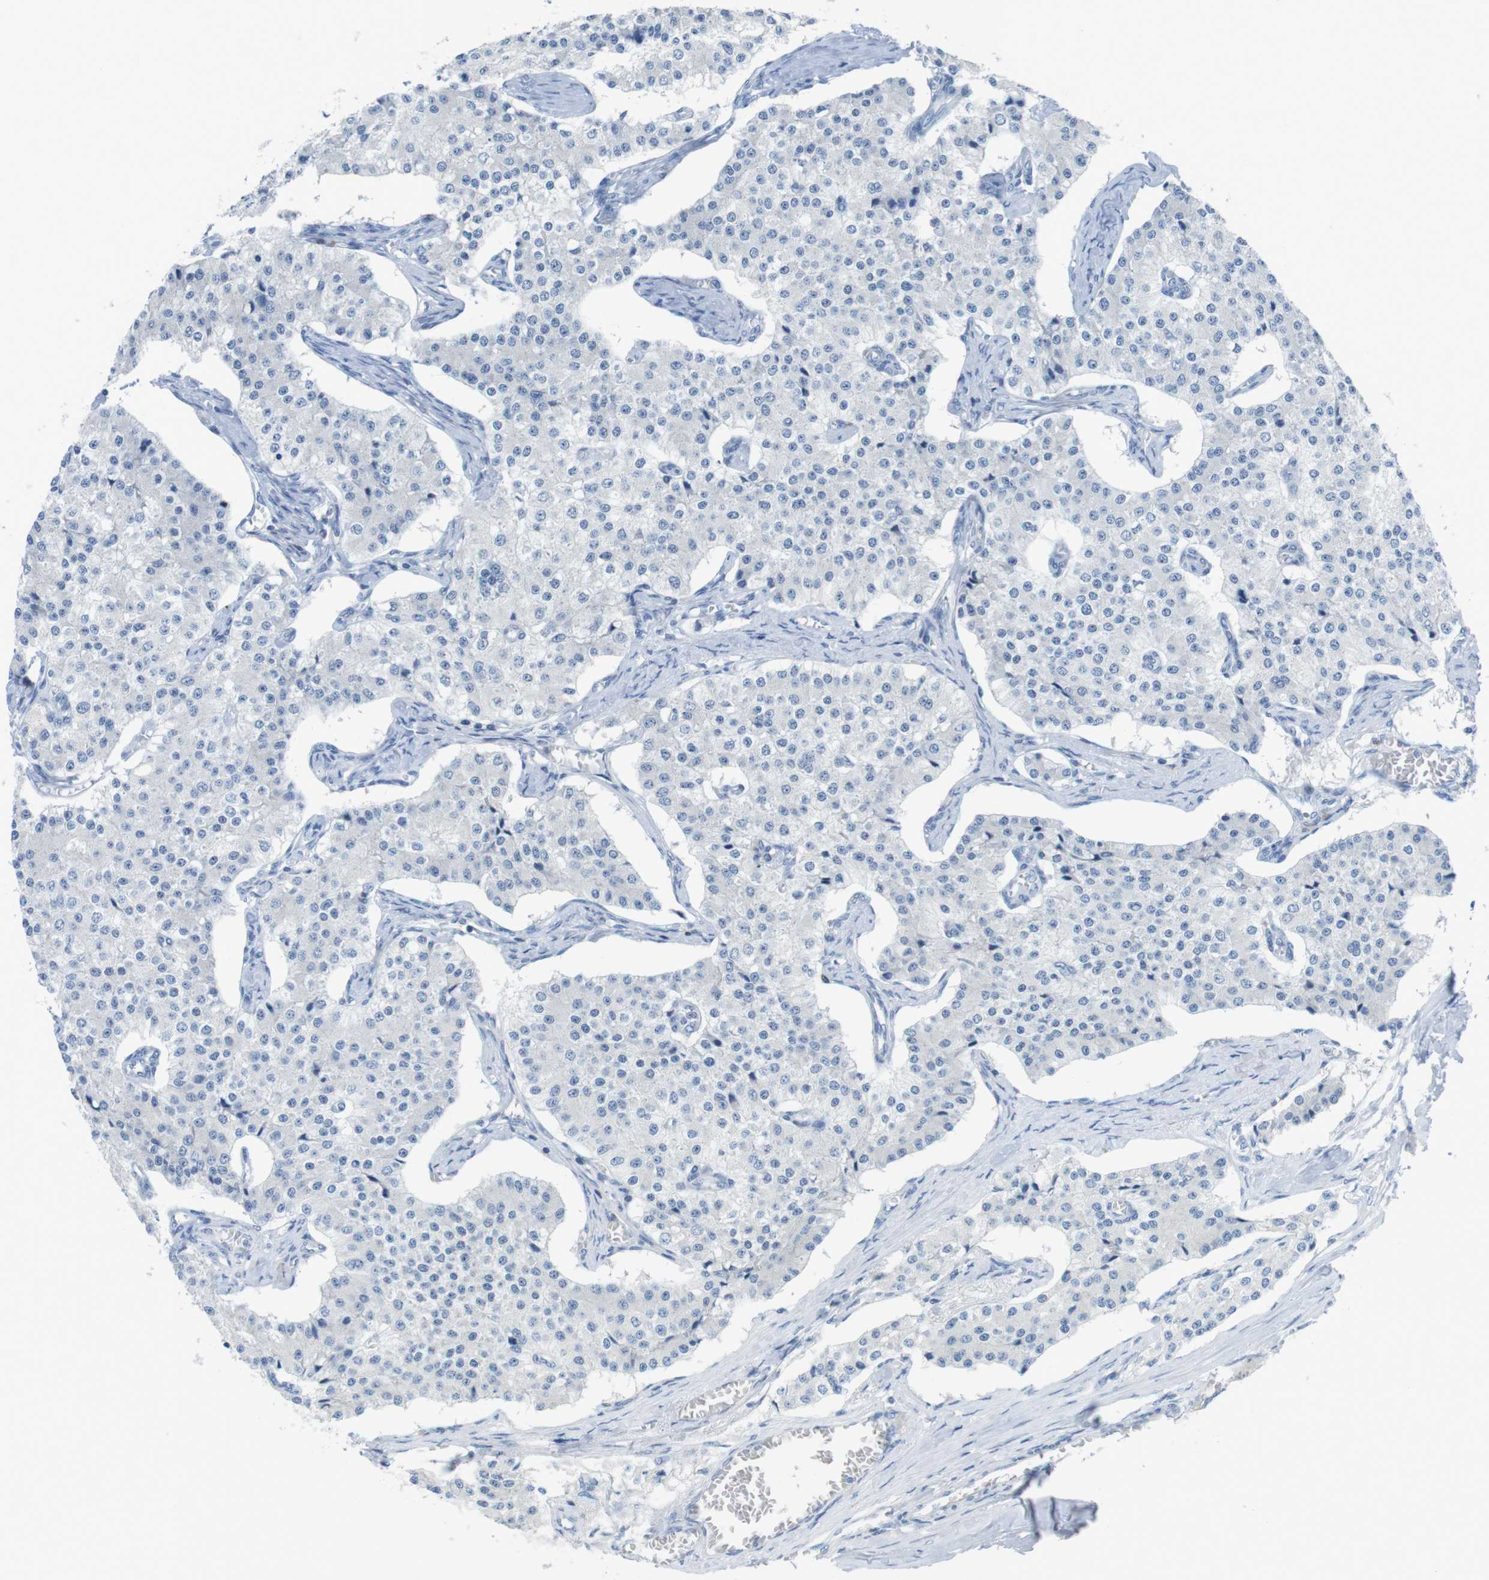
{"staining": {"intensity": "negative", "quantity": "none", "location": "none"}, "tissue": "carcinoid", "cell_type": "Tumor cells", "image_type": "cancer", "snomed": [{"axis": "morphology", "description": "Carcinoid, malignant, NOS"}, {"axis": "topography", "description": "Colon"}], "caption": "Histopathology image shows no protein positivity in tumor cells of carcinoid tissue.", "gene": "CD5", "patient": {"sex": "female", "age": 52}}